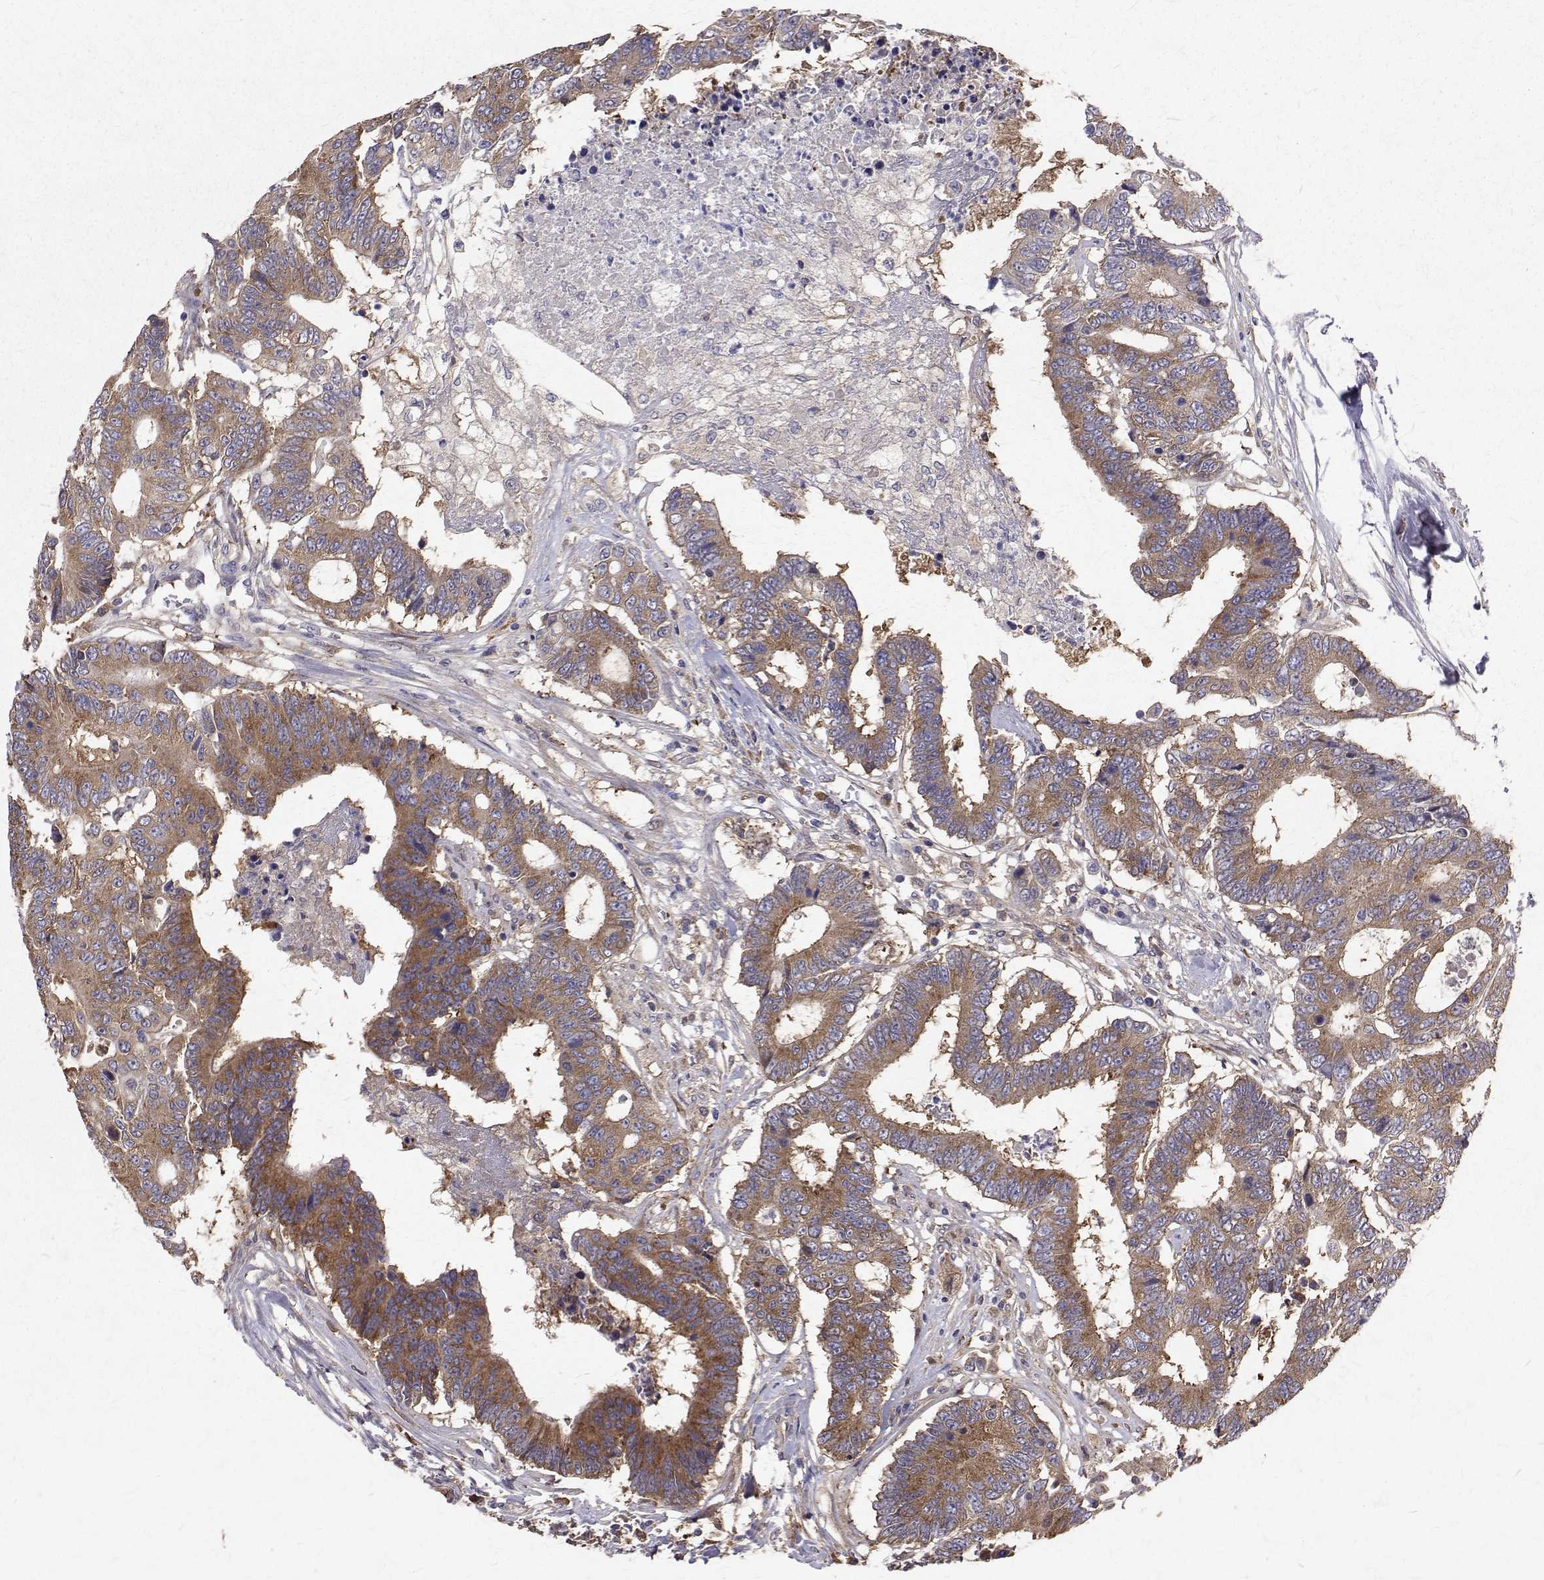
{"staining": {"intensity": "moderate", "quantity": ">75%", "location": "cytoplasmic/membranous"}, "tissue": "colorectal cancer", "cell_type": "Tumor cells", "image_type": "cancer", "snomed": [{"axis": "morphology", "description": "Adenocarcinoma, NOS"}, {"axis": "topography", "description": "Colon"}], "caption": "IHC (DAB (3,3'-diaminobenzidine)) staining of adenocarcinoma (colorectal) exhibits moderate cytoplasmic/membranous protein expression in about >75% of tumor cells.", "gene": "FARSB", "patient": {"sex": "female", "age": 48}}